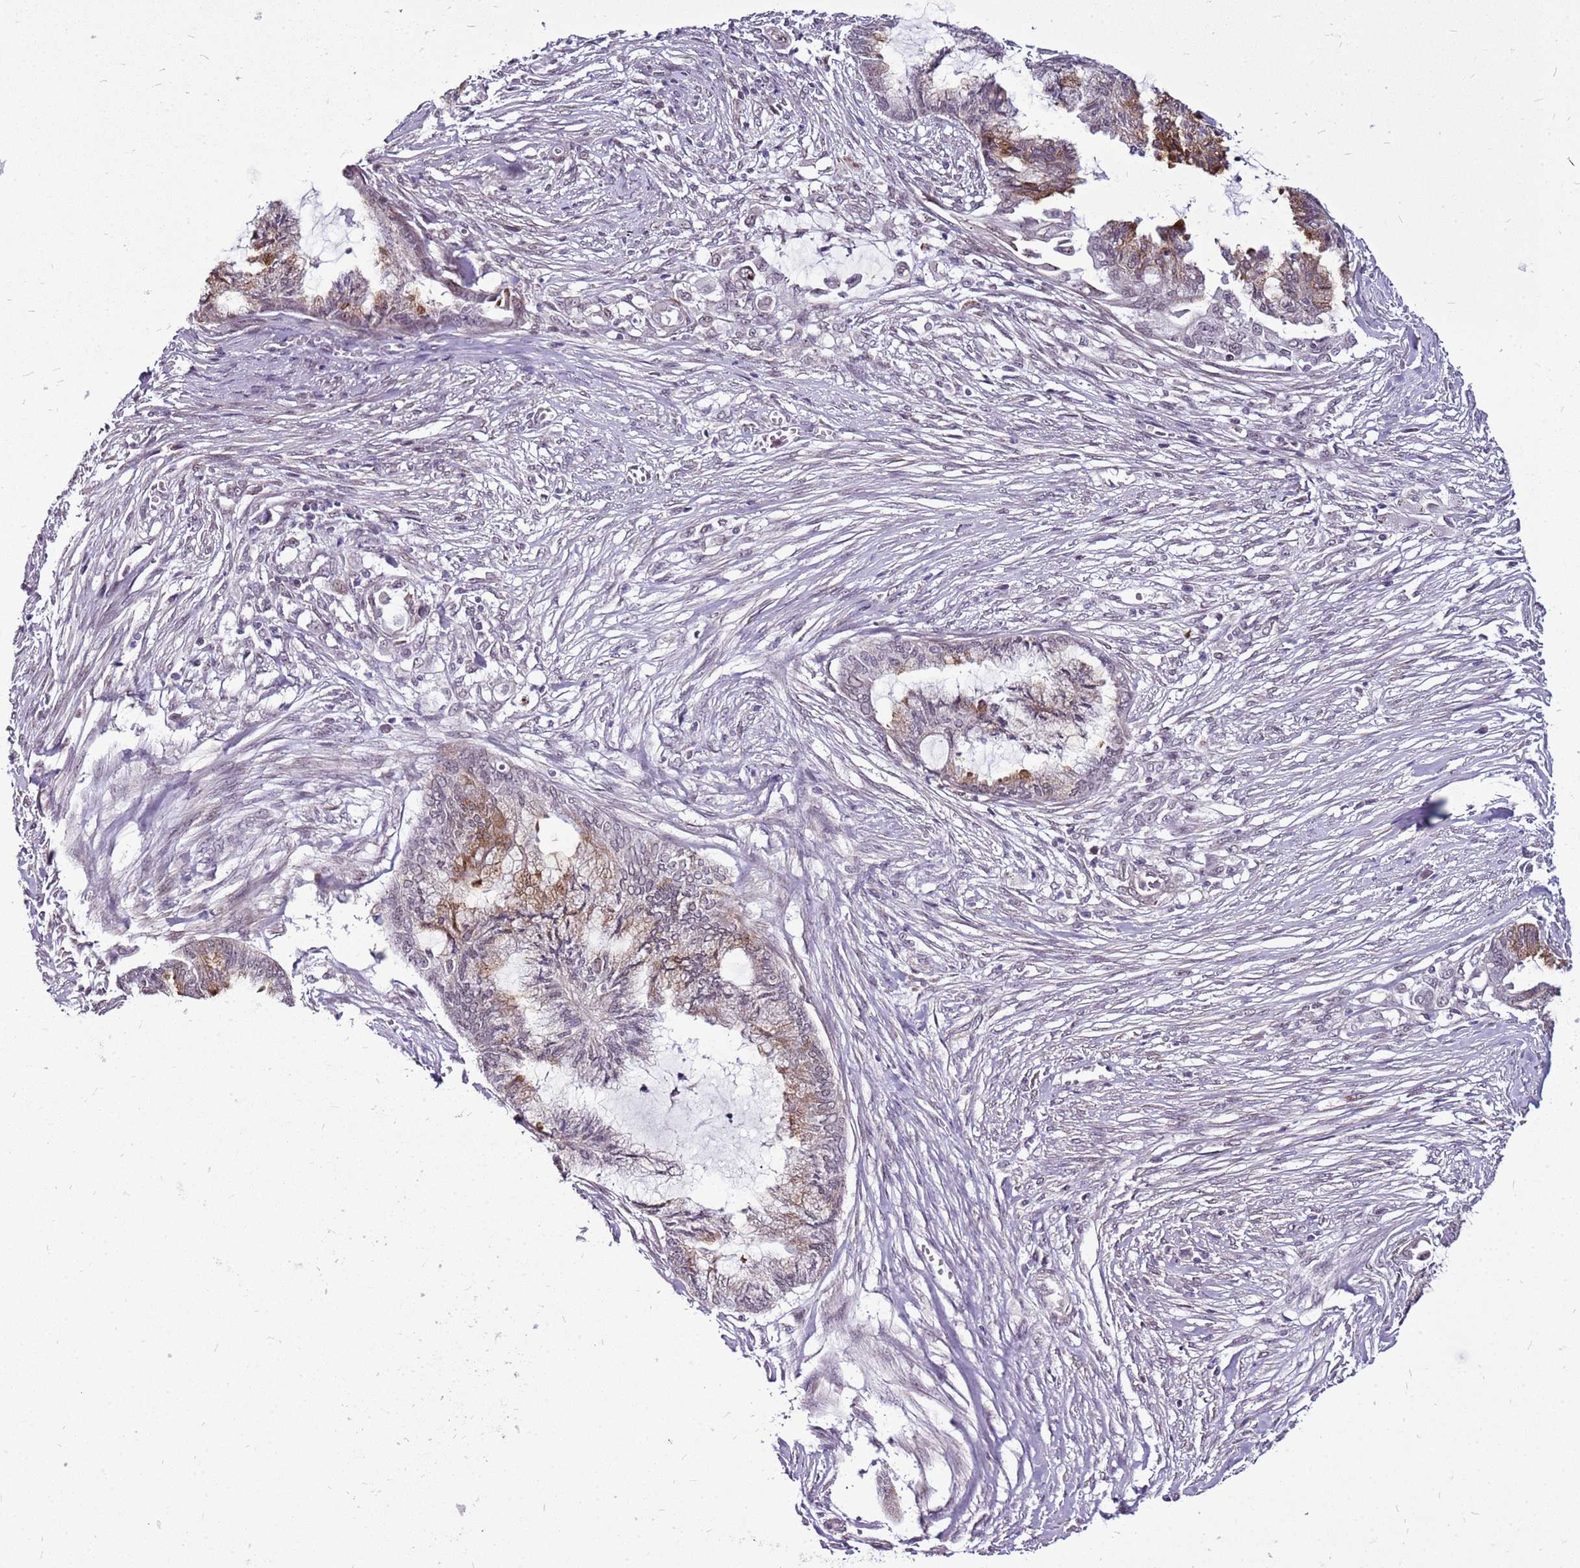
{"staining": {"intensity": "strong", "quantity": "25%-75%", "location": "cytoplasmic/membranous"}, "tissue": "endometrial cancer", "cell_type": "Tumor cells", "image_type": "cancer", "snomed": [{"axis": "morphology", "description": "Adenocarcinoma, NOS"}, {"axis": "topography", "description": "Endometrium"}], "caption": "Immunohistochemistry image of neoplastic tissue: human adenocarcinoma (endometrial) stained using IHC exhibits high levels of strong protein expression localized specifically in the cytoplasmic/membranous of tumor cells, appearing as a cytoplasmic/membranous brown color.", "gene": "CCDC166", "patient": {"sex": "female", "age": 86}}